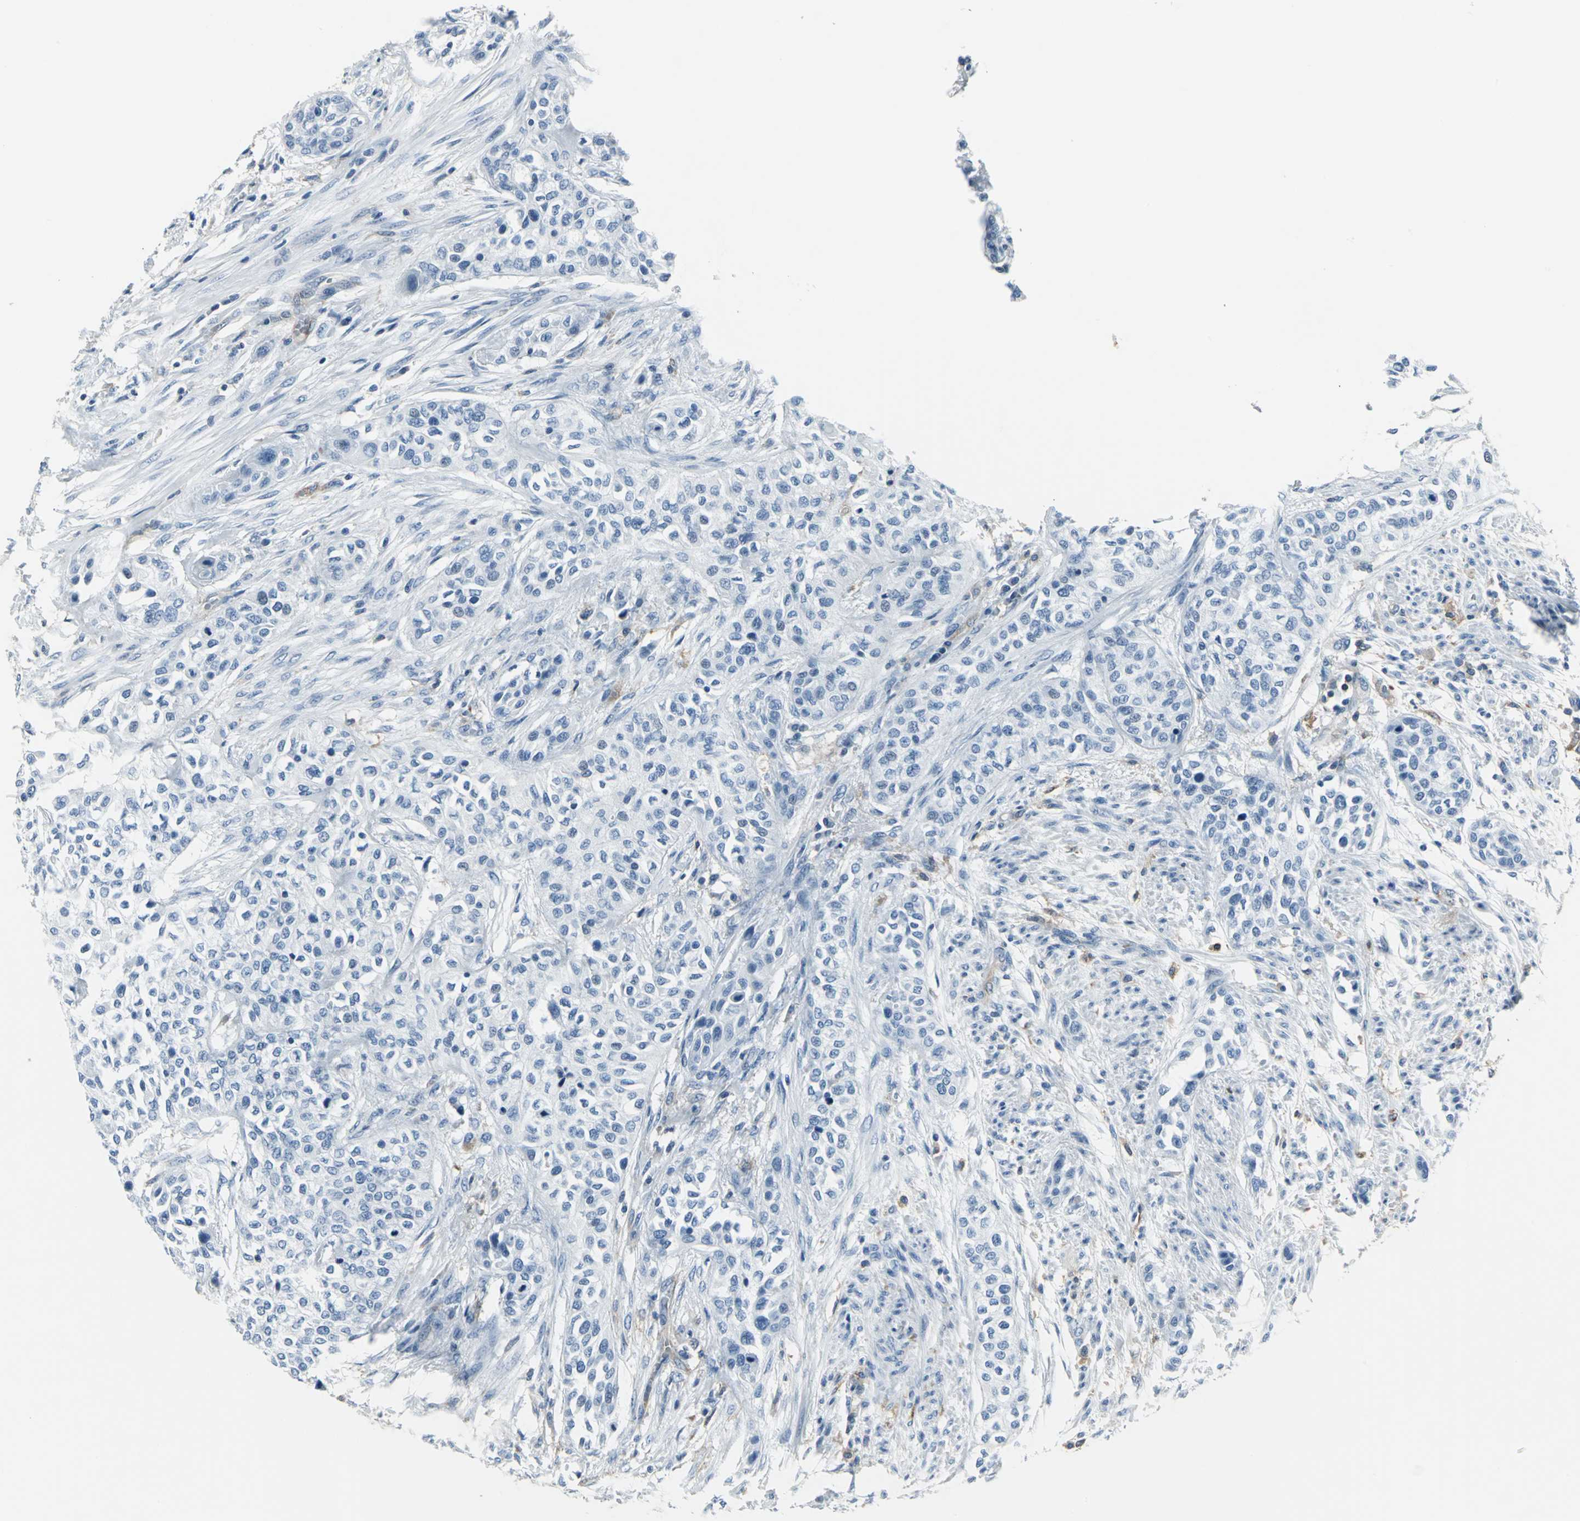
{"staining": {"intensity": "negative", "quantity": "none", "location": "none"}, "tissue": "urothelial cancer", "cell_type": "Tumor cells", "image_type": "cancer", "snomed": [{"axis": "morphology", "description": "Urothelial carcinoma, High grade"}, {"axis": "topography", "description": "Urinary bladder"}], "caption": "DAB immunohistochemical staining of human urothelial carcinoma (high-grade) reveals no significant staining in tumor cells.", "gene": "IQGAP2", "patient": {"sex": "male", "age": 74}}